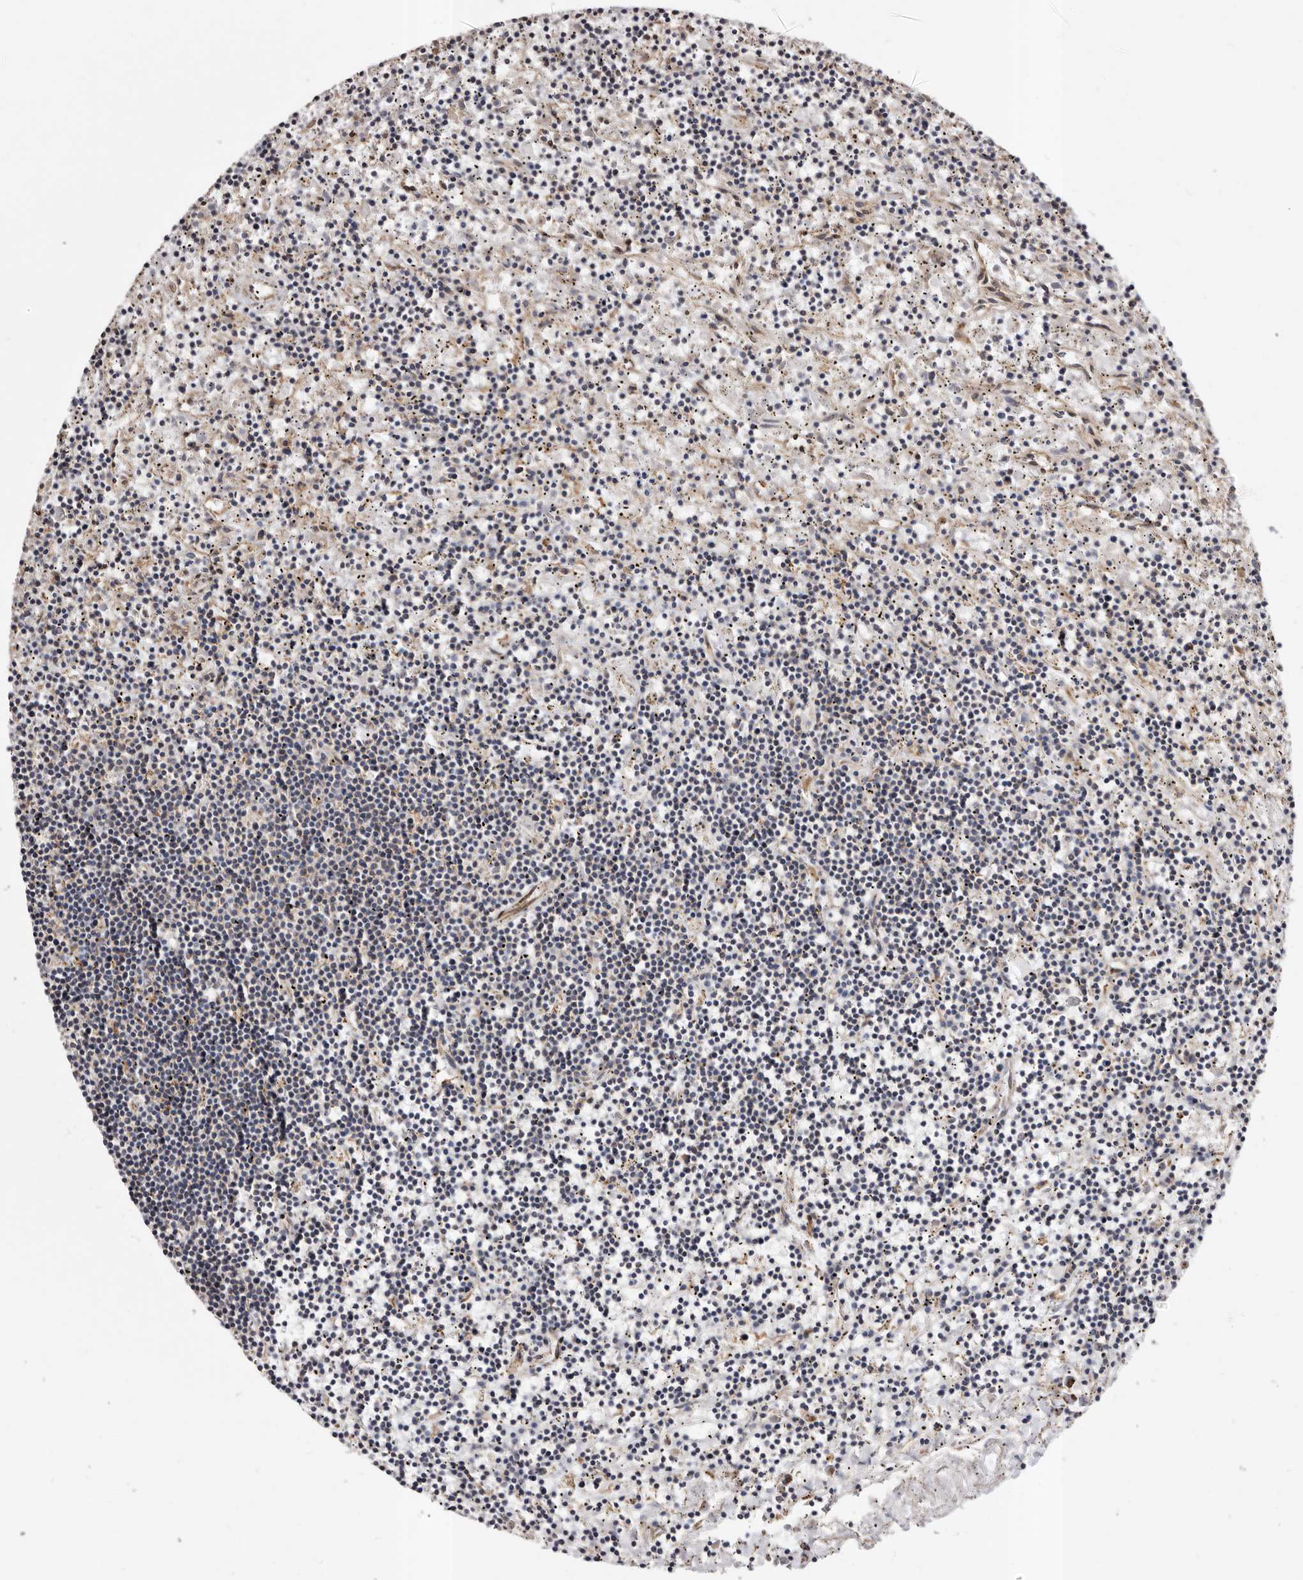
{"staining": {"intensity": "negative", "quantity": "none", "location": "none"}, "tissue": "lymphoma", "cell_type": "Tumor cells", "image_type": "cancer", "snomed": [{"axis": "morphology", "description": "Malignant lymphoma, non-Hodgkin's type, Low grade"}, {"axis": "topography", "description": "Spleen"}], "caption": "Tumor cells show no significant positivity in lymphoma.", "gene": "COQ8B", "patient": {"sex": "male", "age": 76}}